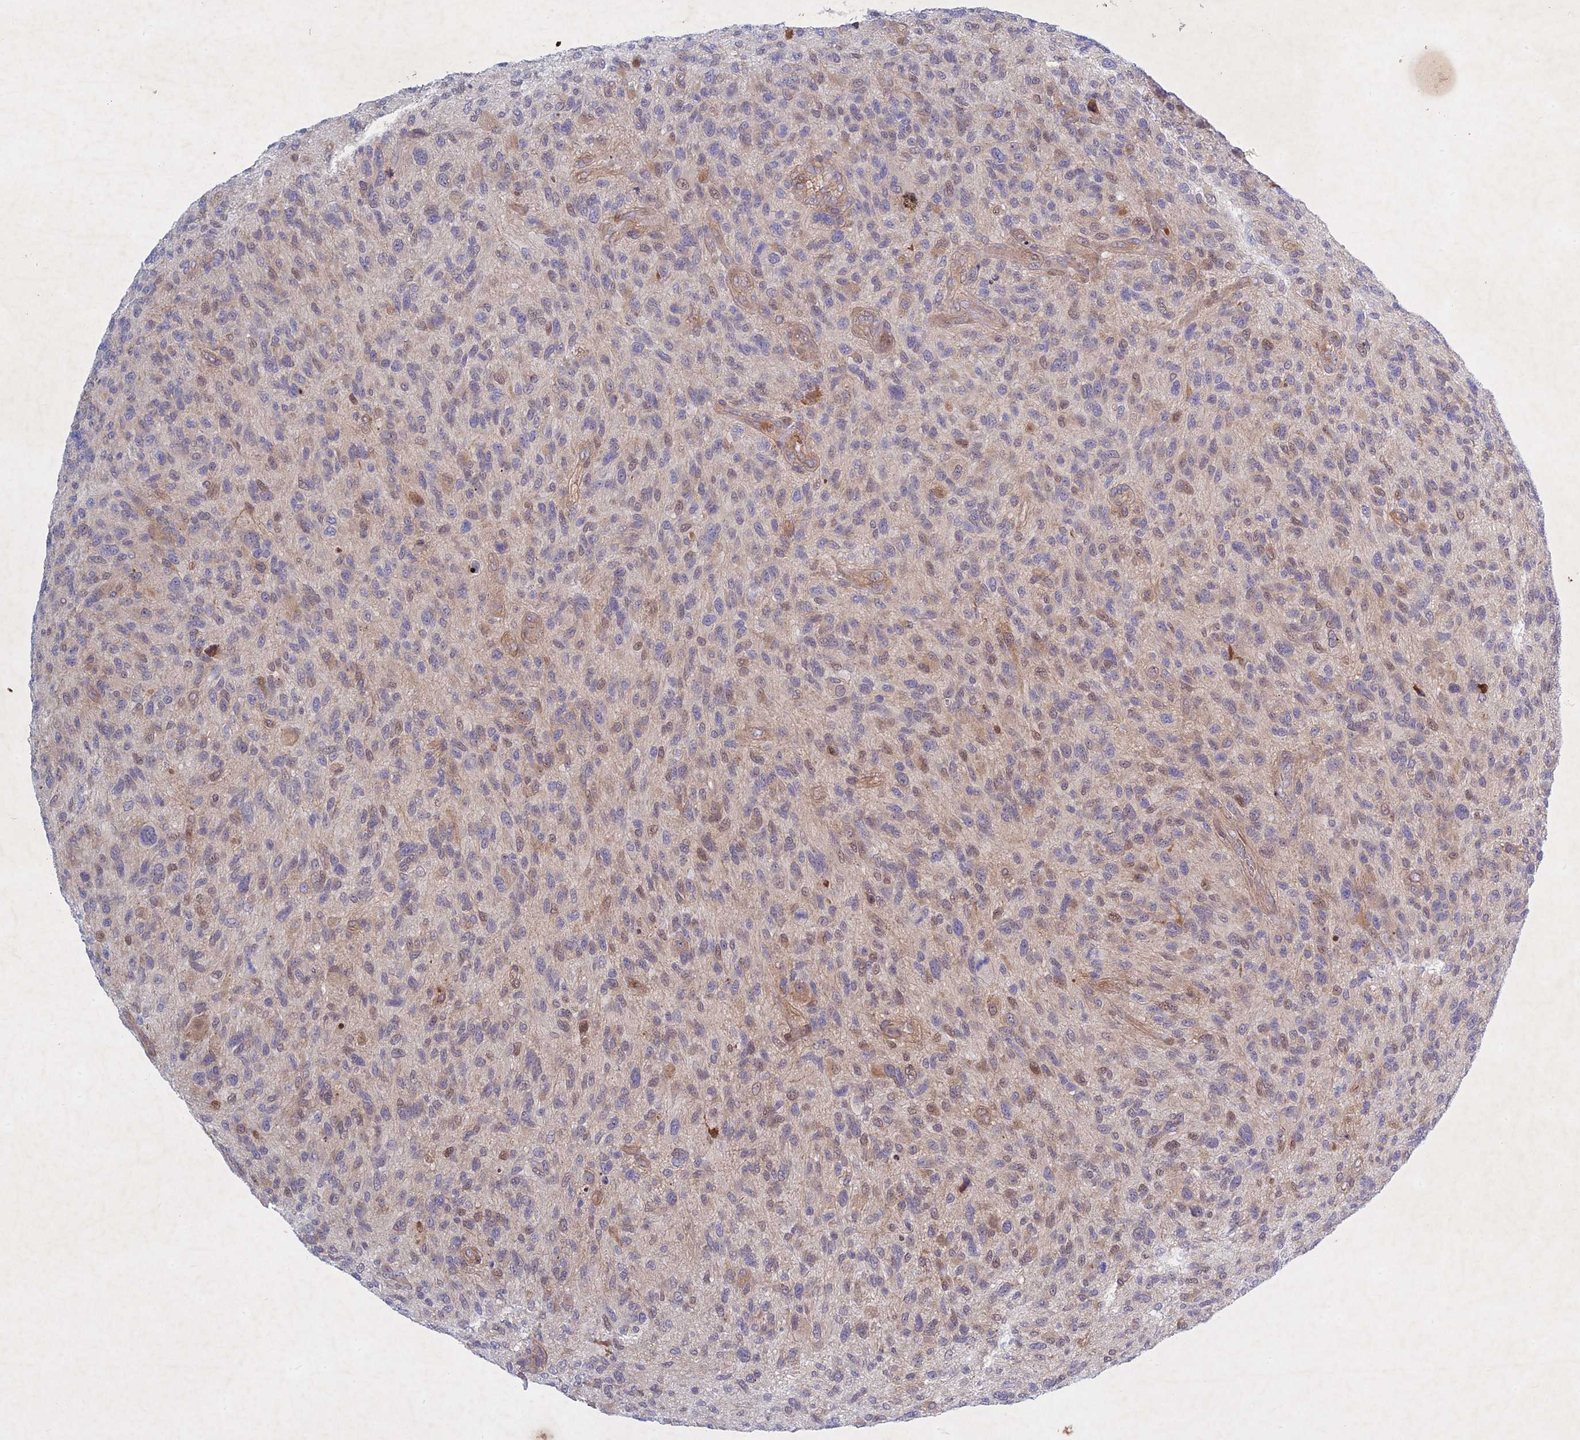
{"staining": {"intensity": "weak", "quantity": "<25%", "location": "cytoplasmic/membranous"}, "tissue": "glioma", "cell_type": "Tumor cells", "image_type": "cancer", "snomed": [{"axis": "morphology", "description": "Glioma, malignant, High grade"}, {"axis": "topography", "description": "Brain"}], "caption": "Tumor cells show no significant positivity in malignant glioma (high-grade).", "gene": "PTHLH", "patient": {"sex": "male", "age": 47}}